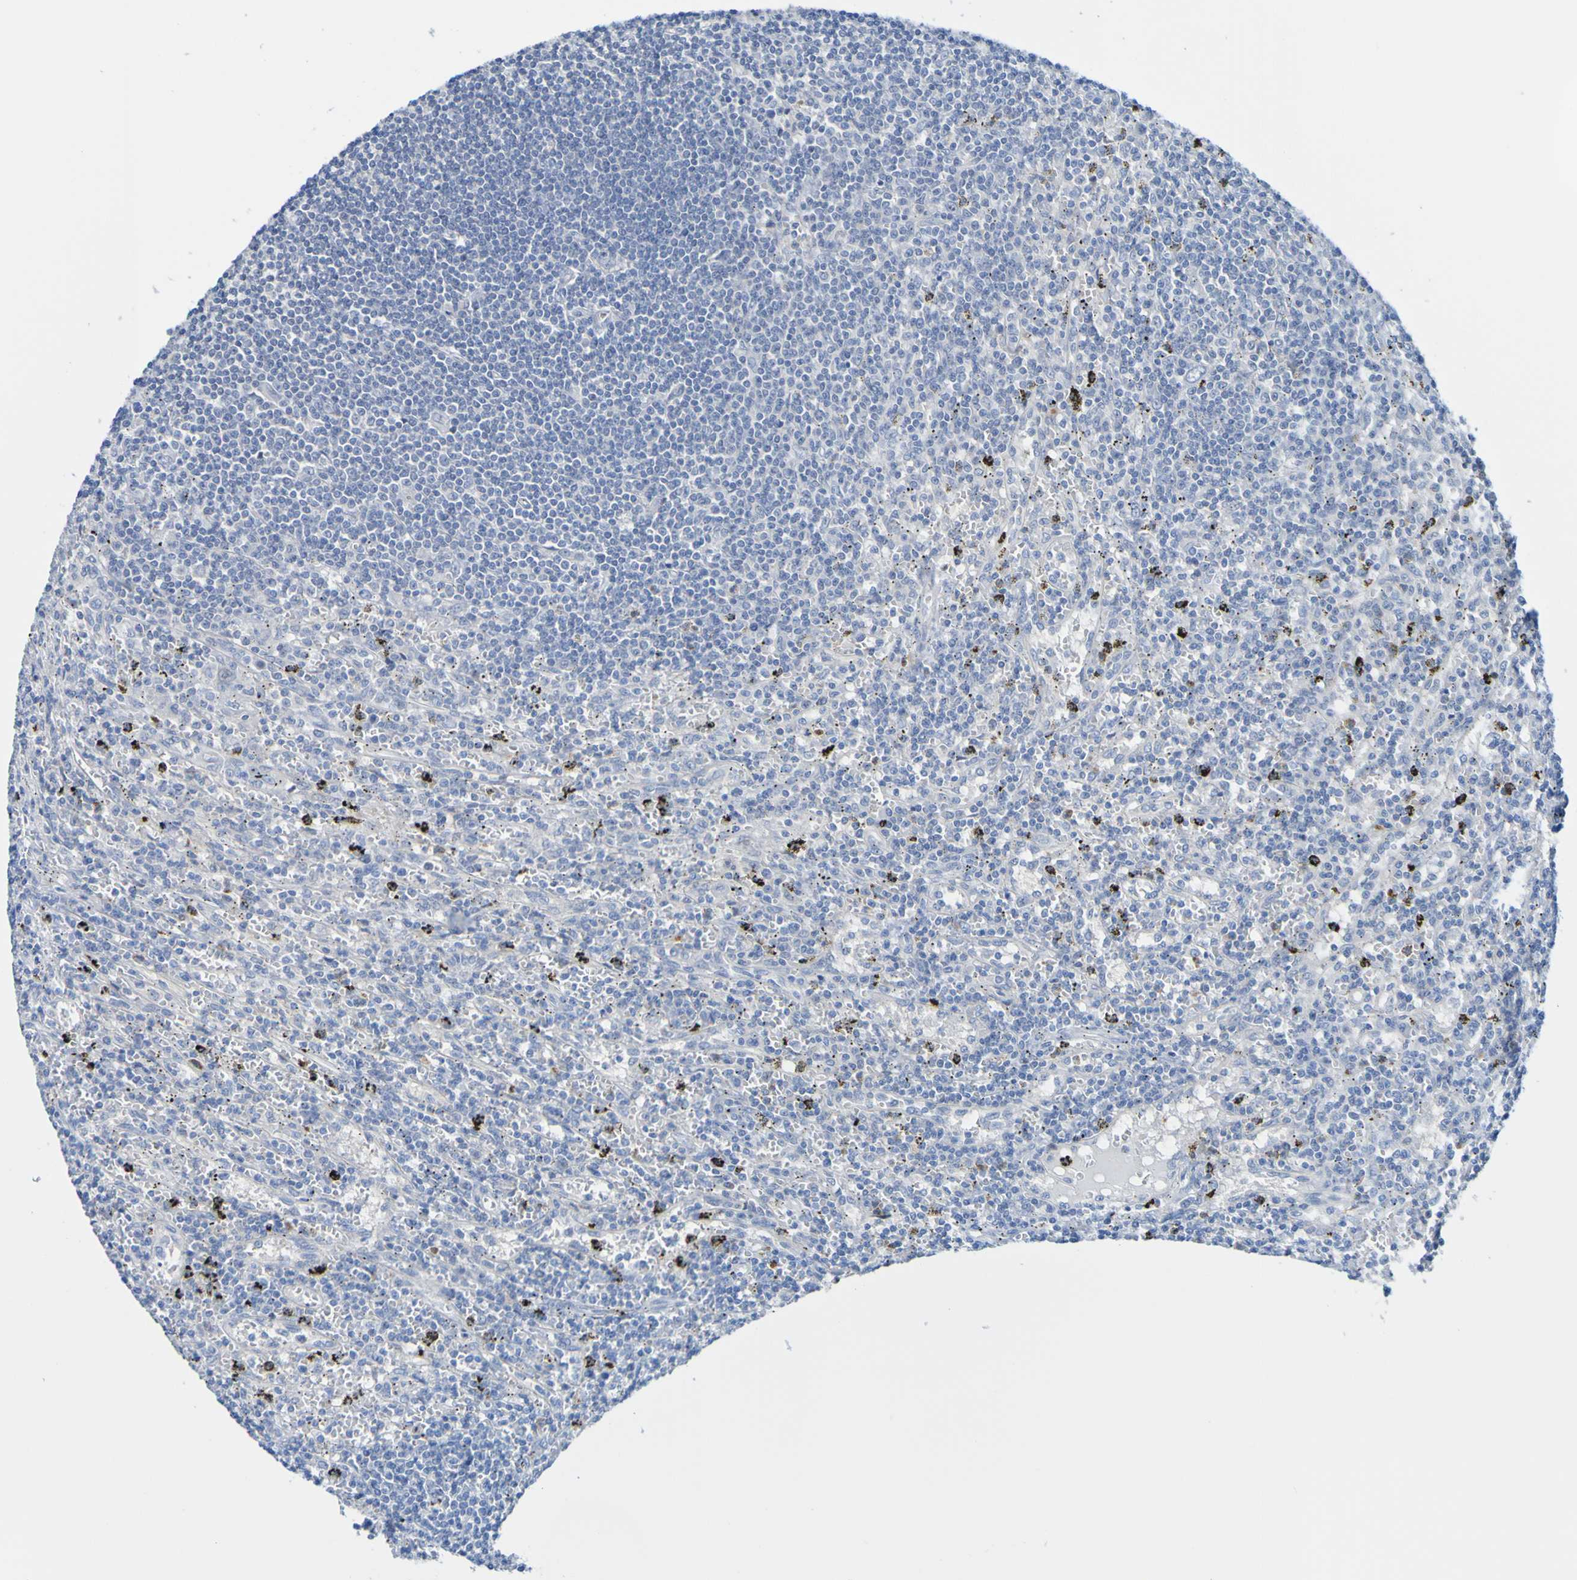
{"staining": {"intensity": "negative", "quantity": "none", "location": "none"}, "tissue": "lymphoma", "cell_type": "Tumor cells", "image_type": "cancer", "snomed": [{"axis": "morphology", "description": "Malignant lymphoma, non-Hodgkin's type, Low grade"}, {"axis": "topography", "description": "Spleen"}], "caption": "Protein analysis of malignant lymphoma, non-Hodgkin's type (low-grade) shows no significant staining in tumor cells.", "gene": "ACMSD", "patient": {"sex": "male", "age": 76}}